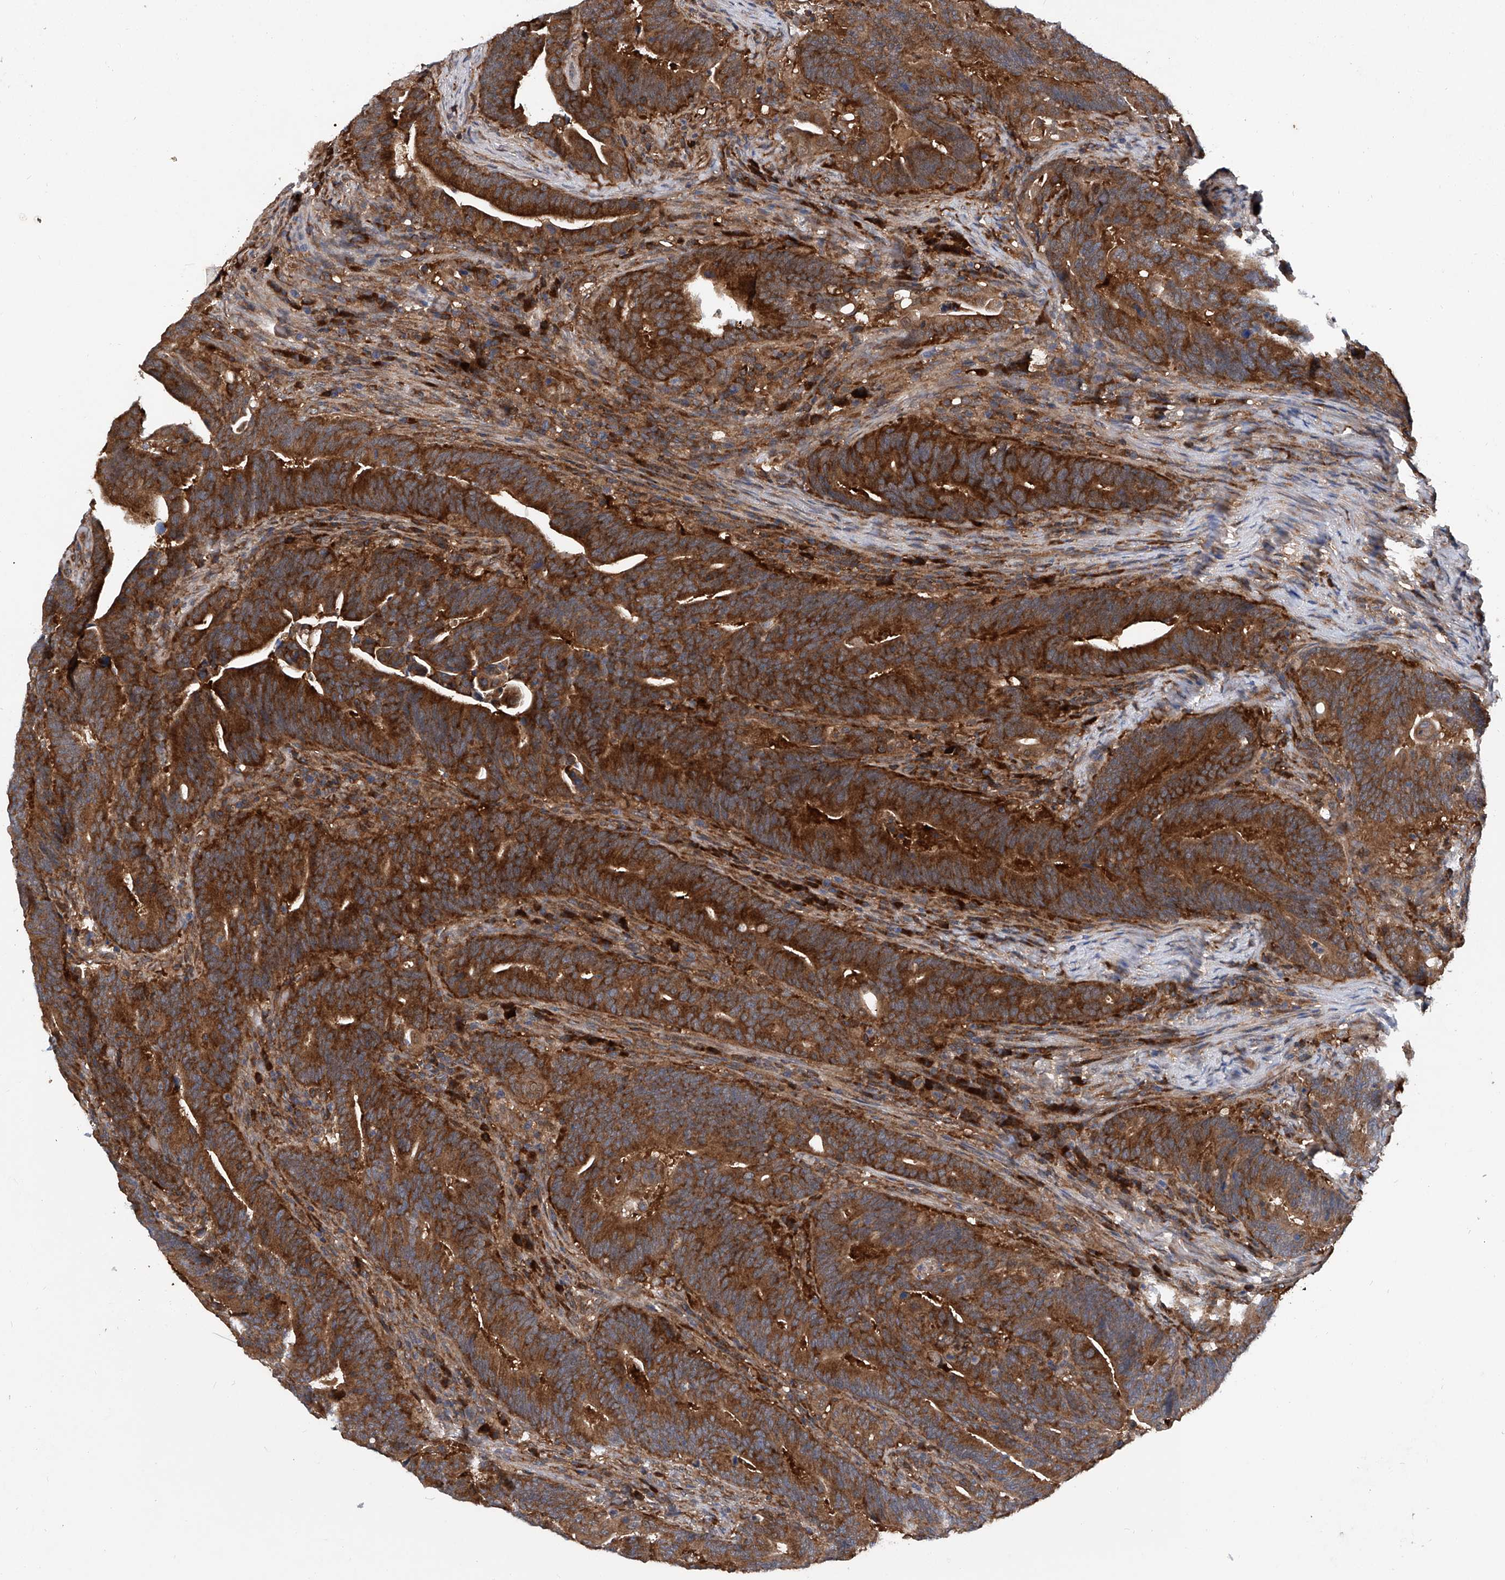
{"staining": {"intensity": "strong", "quantity": ">75%", "location": "cytoplasmic/membranous"}, "tissue": "colorectal cancer", "cell_type": "Tumor cells", "image_type": "cancer", "snomed": [{"axis": "morphology", "description": "Adenocarcinoma, NOS"}, {"axis": "topography", "description": "Colon"}], "caption": "Immunohistochemistry photomicrograph of human colorectal cancer stained for a protein (brown), which shows high levels of strong cytoplasmic/membranous positivity in about >75% of tumor cells.", "gene": "ASCC3", "patient": {"sex": "female", "age": 66}}